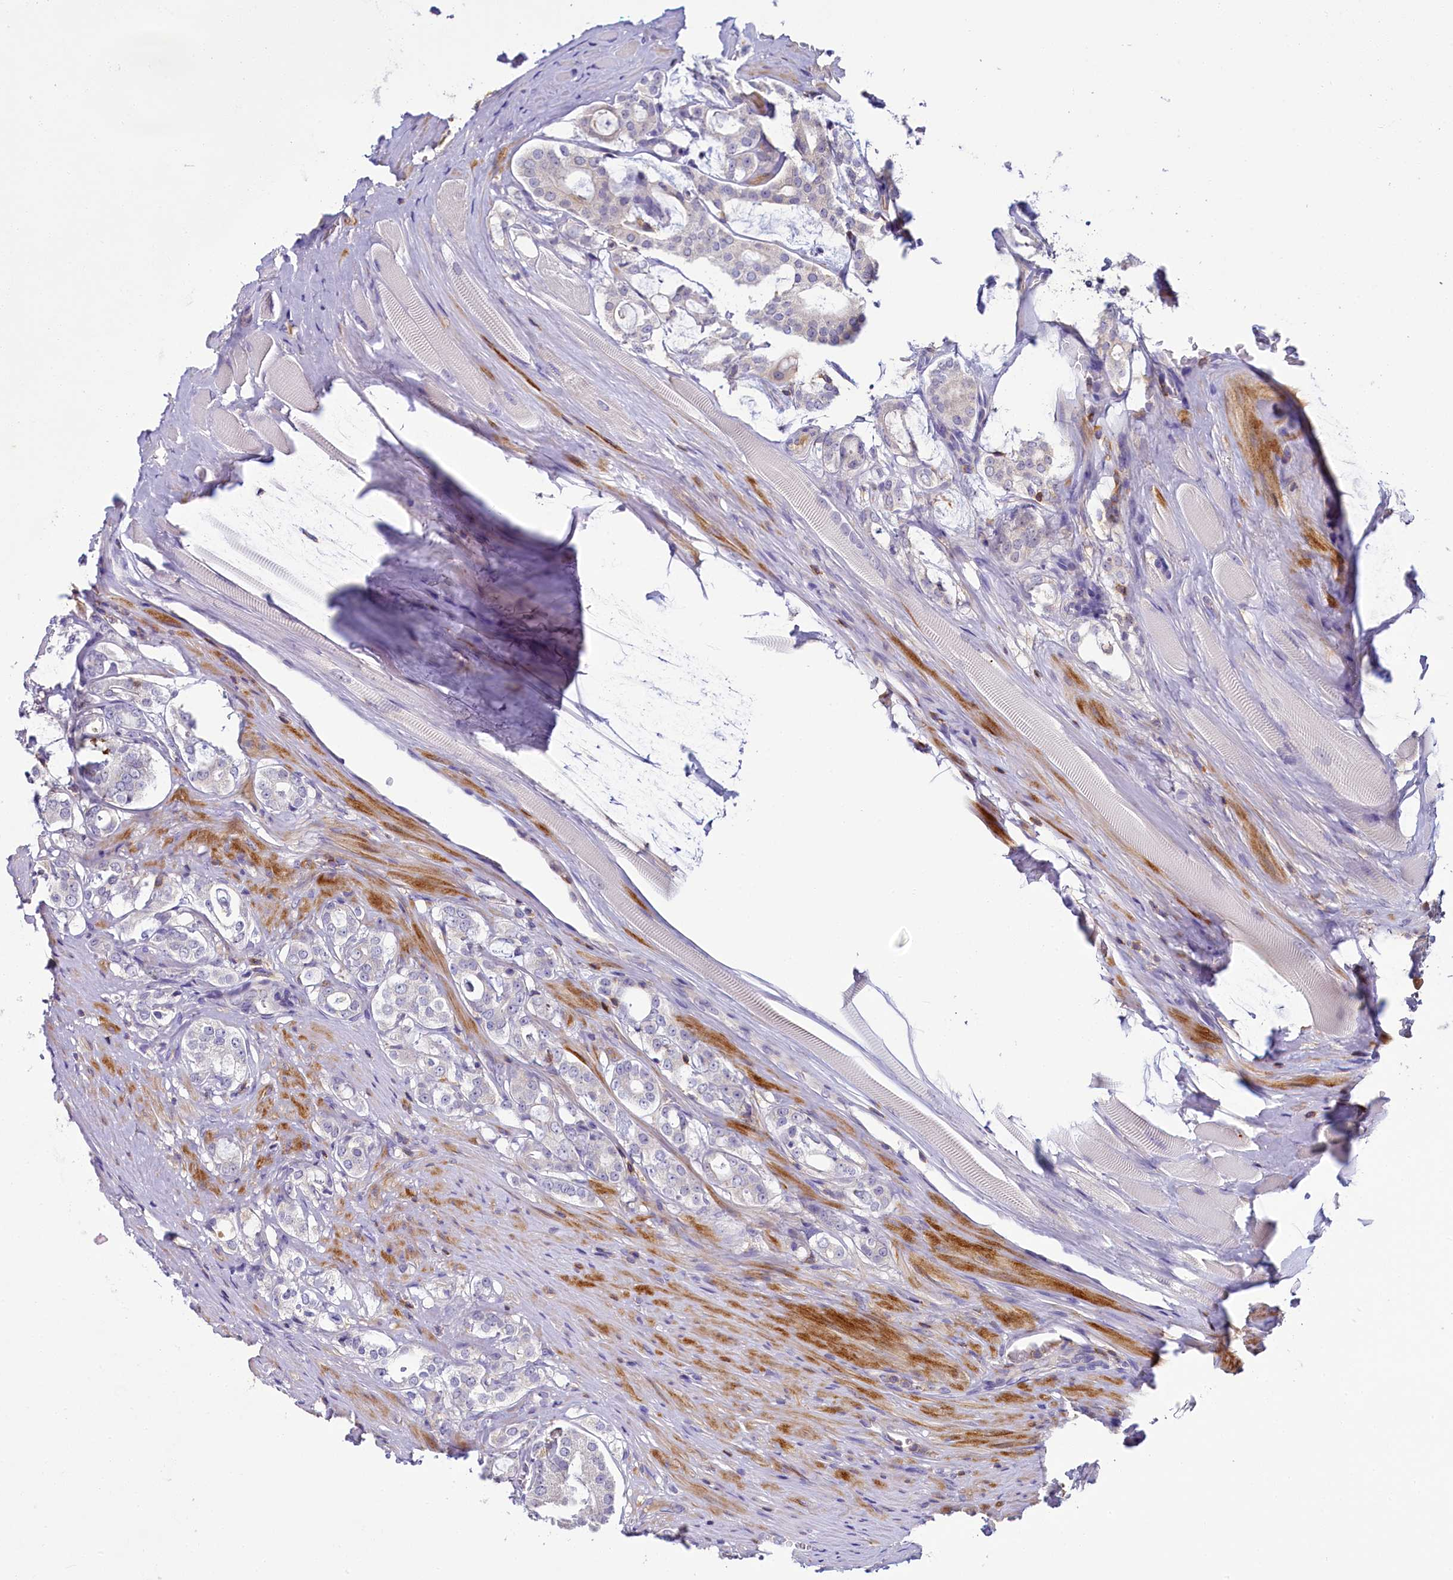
{"staining": {"intensity": "negative", "quantity": "none", "location": "none"}, "tissue": "prostate cancer", "cell_type": "Tumor cells", "image_type": "cancer", "snomed": [{"axis": "morphology", "description": "Adenocarcinoma, High grade"}, {"axis": "topography", "description": "Prostate"}], "caption": "This is an immunohistochemistry image of prostate cancer. There is no expression in tumor cells.", "gene": "FGFR2", "patient": {"sex": "male", "age": 63}}